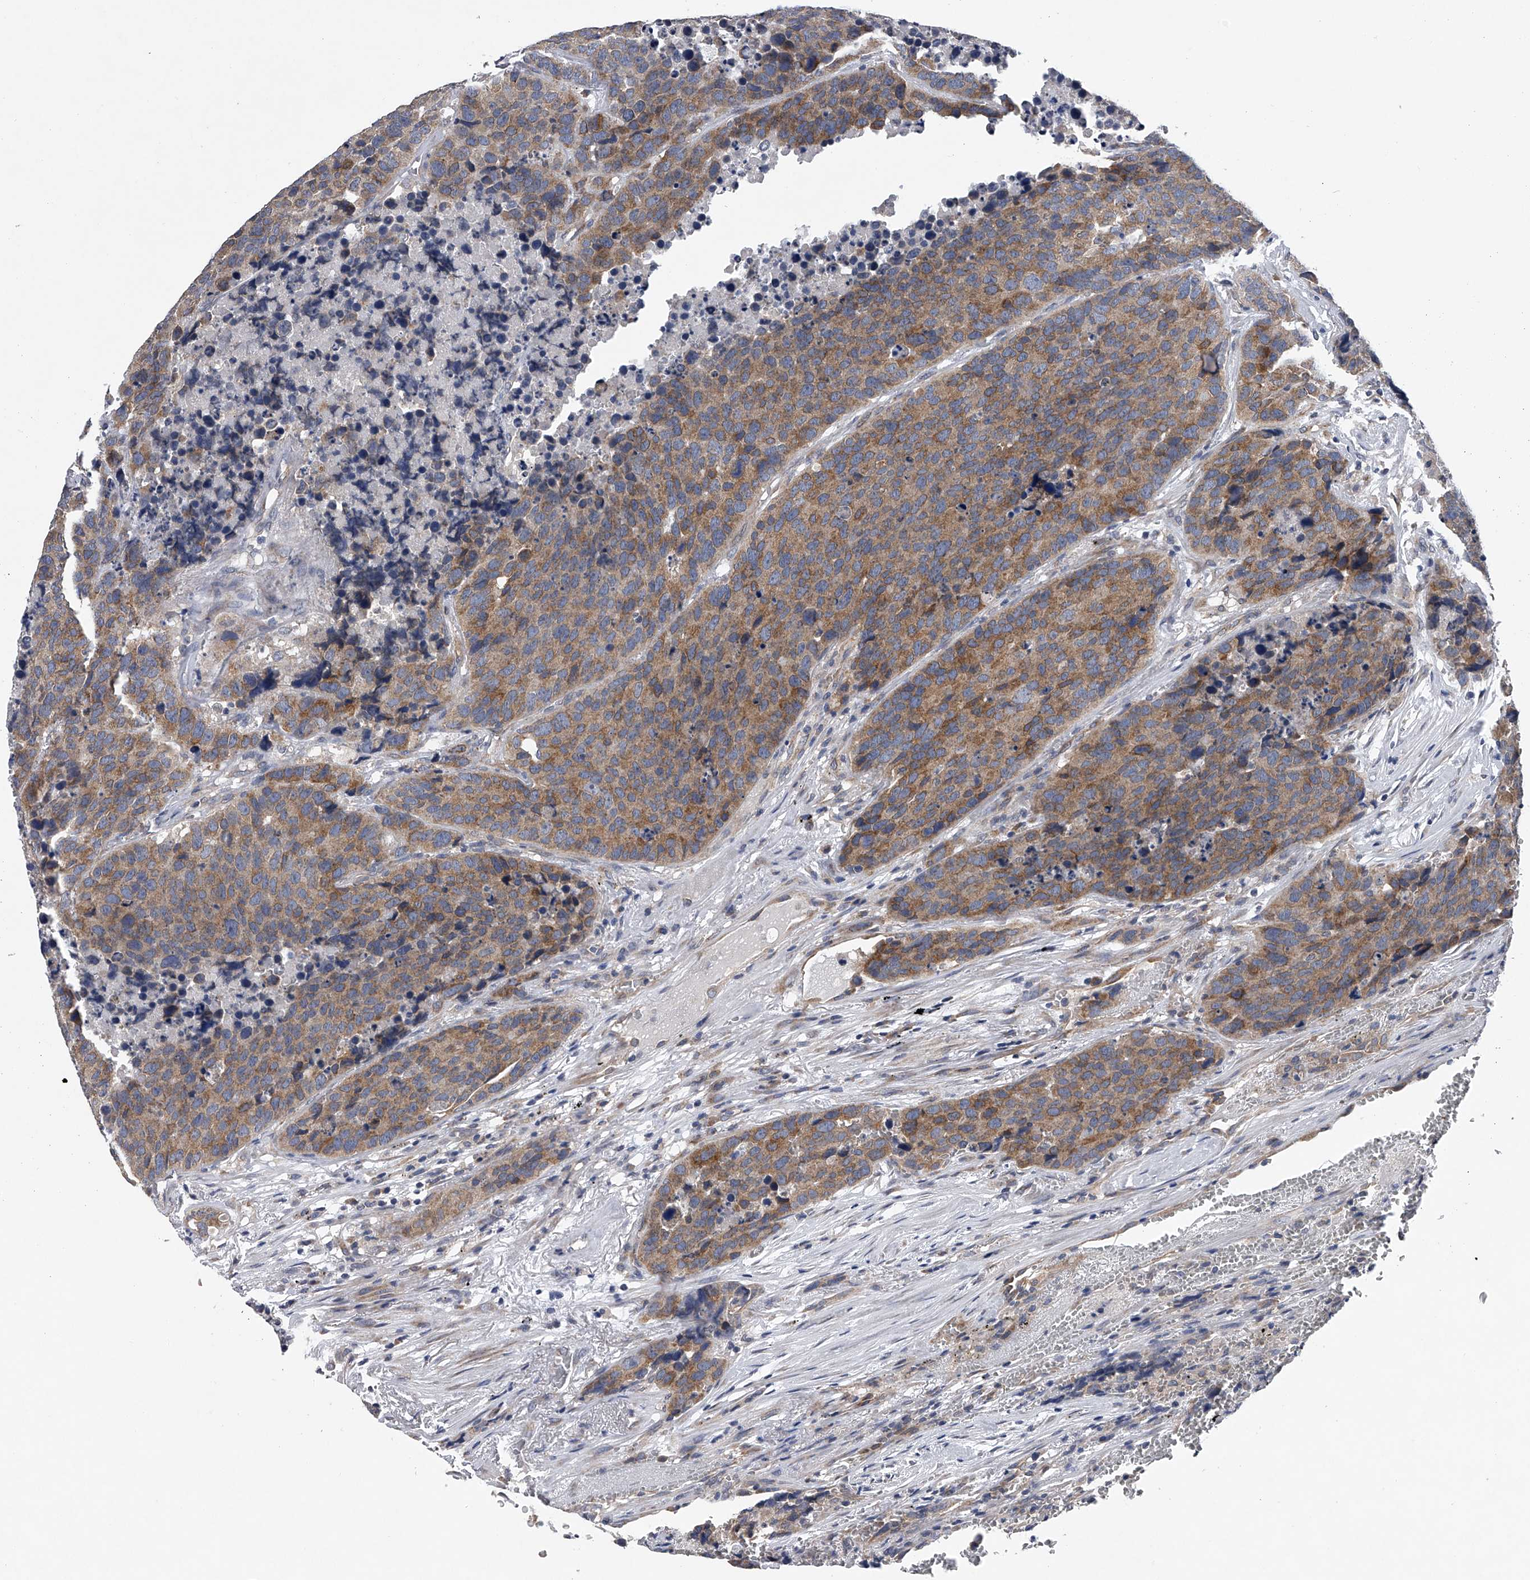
{"staining": {"intensity": "moderate", "quantity": ">75%", "location": "cytoplasmic/membranous"}, "tissue": "carcinoid", "cell_type": "Tumor cells", "image_type": "cancer", "snomed": [{"axis": "morphology", "description": "Carcinoid, malignant, NOS"}, {"axis": "topography", "description": "Lung"}], "caption": "Immunohistochemical staining of human carcinoid (malignant) displays moderate cytoplasmic/membranous protein positivity in approximately >75% of tumor cells. The staining is performed using DAB brown chromogen to label protein expression. The nuclei are counter-stained blue using hematoxylin.", "gene": "RNF5", "patient": {"sex": "male", "age": 60}}